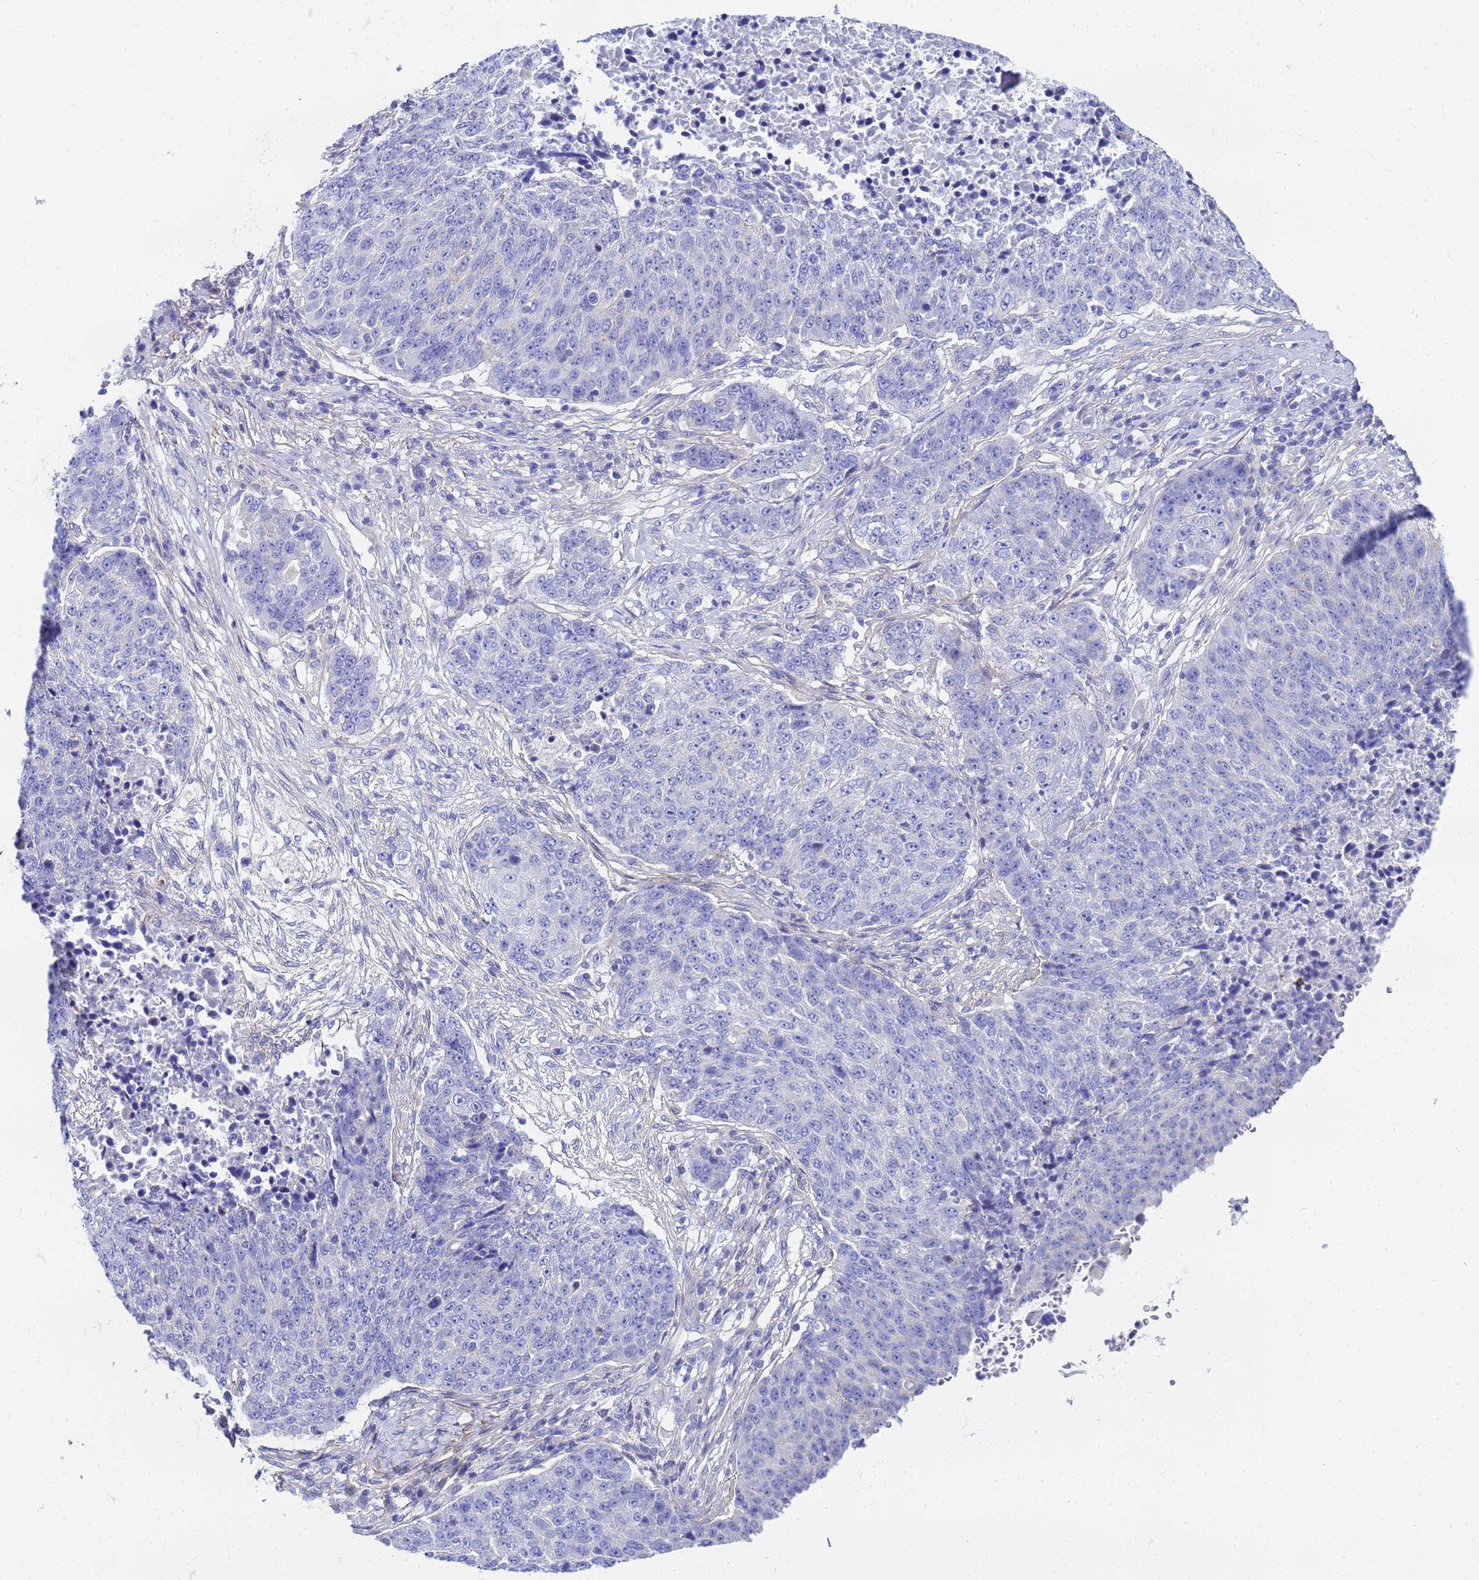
{"staining": {"intensity": "negative", "quantity": "none", "location": "none"}, "tissue": "lung cancer", "cell_type": "Tumor cells", "image_type": "cancer", "snomed": [{"axis": "morphology", "description": "Normal tissue, NOS"}, {"axis": "morphology", "description": "Squamous cell carcinoma, NOS"}, {"axis": "topography", "description": "Lymph node"}, {"axis": "topography", "description": "Lung"}], "caption": "Tumor cells show no significant staining in lung squamous cell carcinoma.", "gene": "RAB39B", "patient": {"sex": "male", "age": 66}}